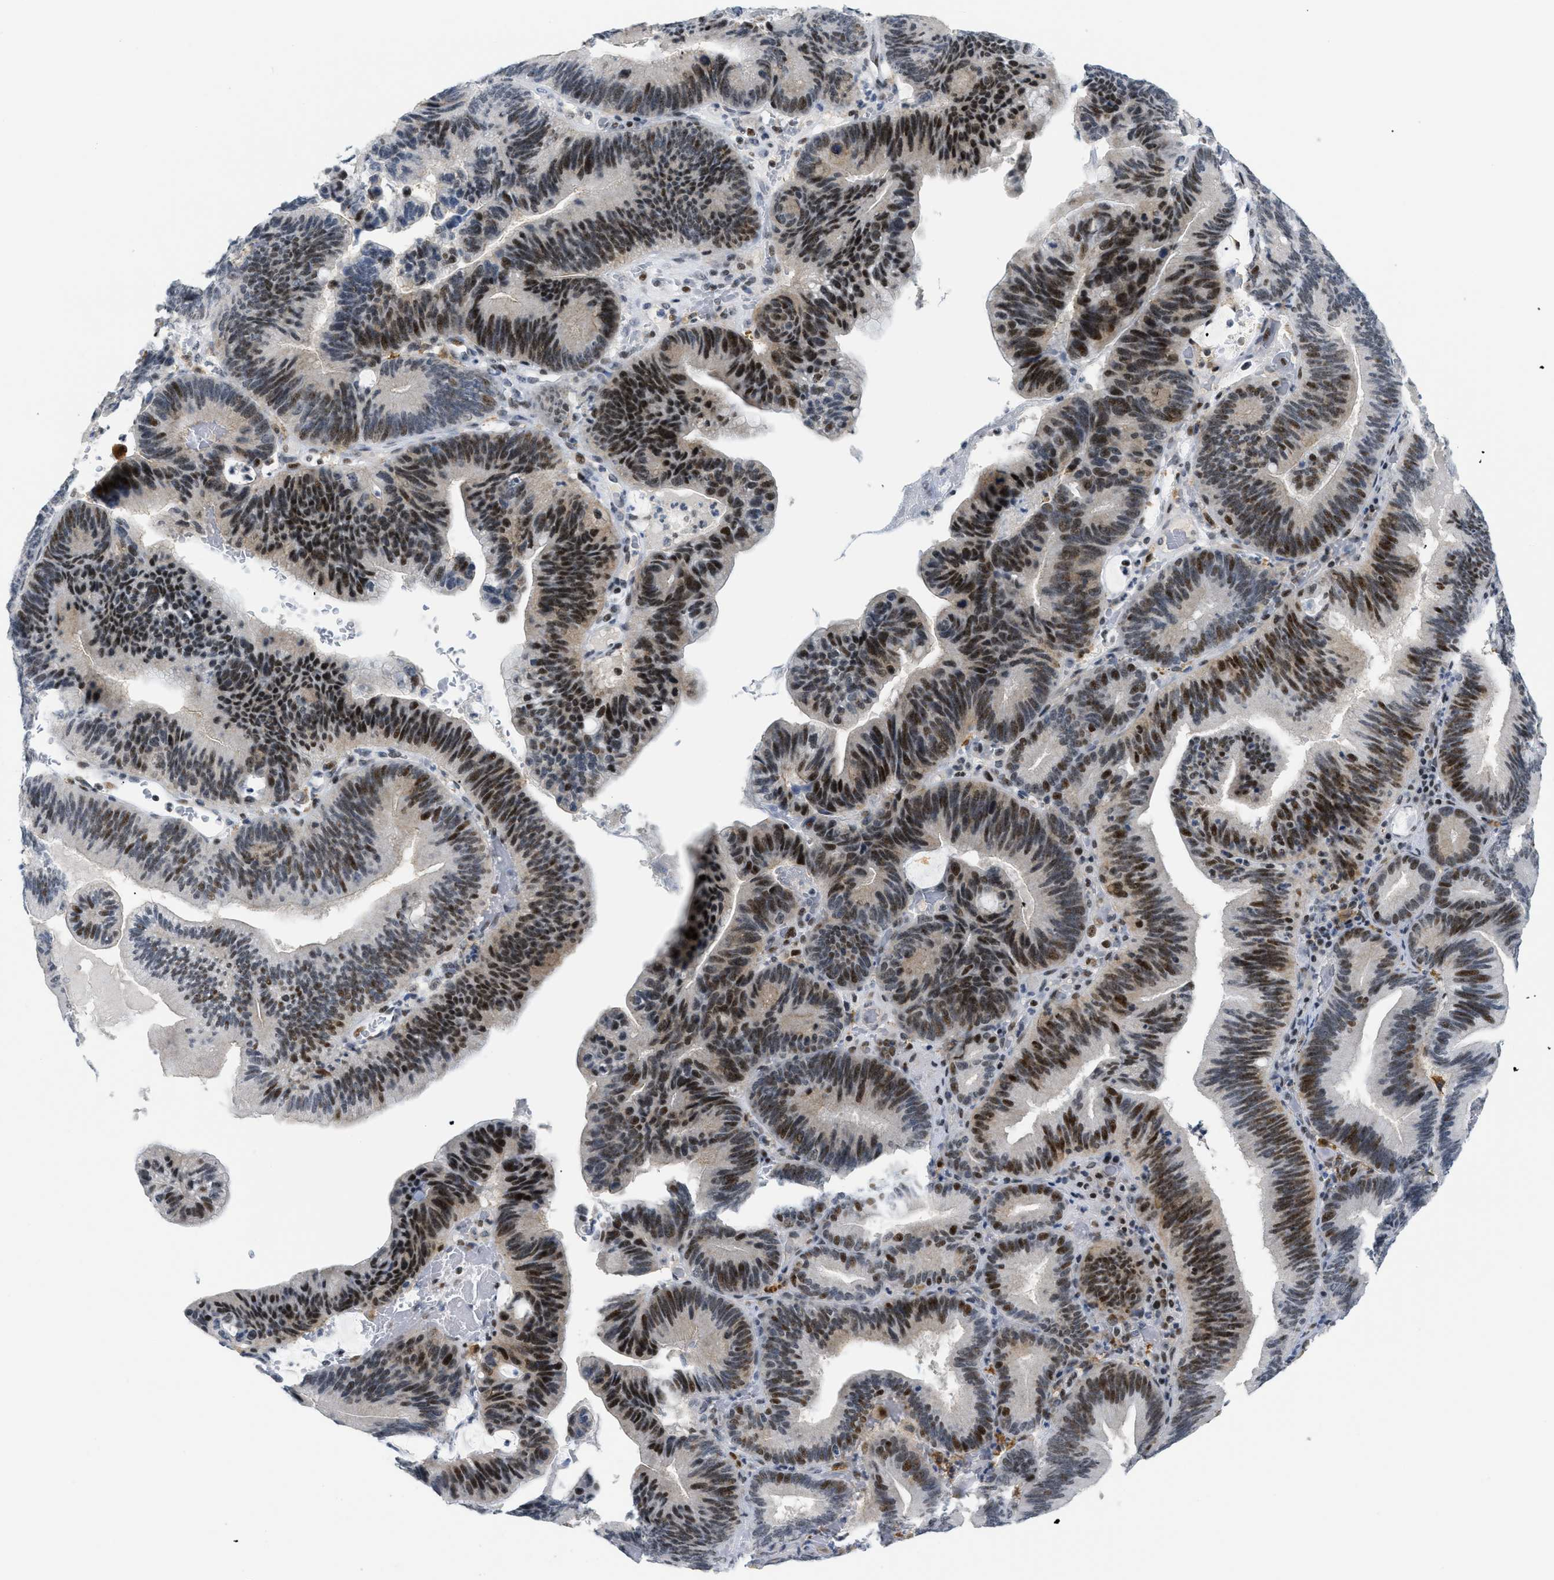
{"staining": {"intensity": "strong", "quantity": ">75%", "location": "nuclear"}, "tissue": "pancreatic cancer", "cell_type": "Tumor cells", "image_type": "cancer", "snomed": [{"axis": "morphology", "description": "Adenocarcinoma, NOS"}, {"axis": "topography", "description": "Pancreas"}], "caption": "Human pancreatic cancer (adenocarcinoma) stained for a protein (brown) demonstrates strong nuclear positive expression in approximately >75% of tumor cells.", "gene": "MED1", "patient": {"sex": "male", "age": 82}}